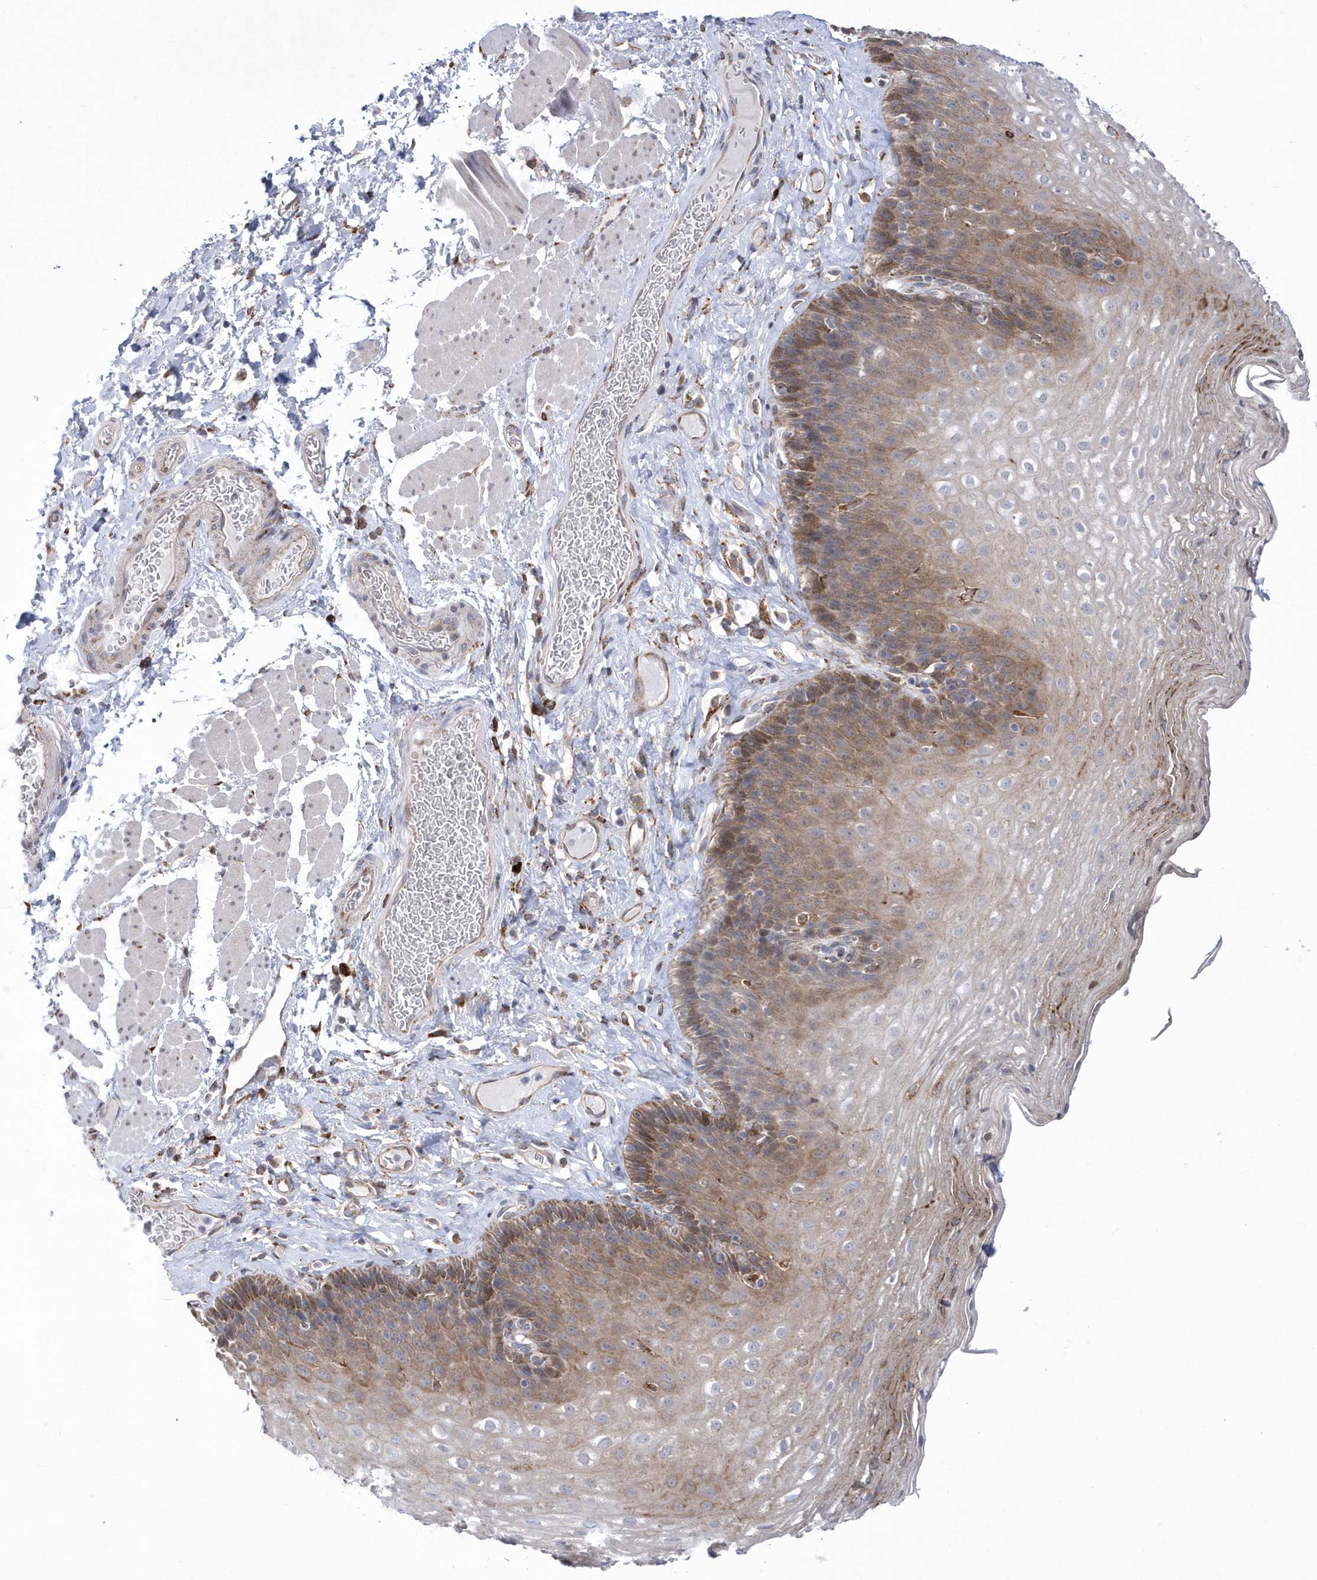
{"staining": {"intensity": "moderate", "quantity": ">75%", "location": "cytoplasmic/membranous"}, "tissue": "esophagus", "cell_type": "Squamous epithelial cells", "image_type": "normal", "snomed": [{"axis": "morphology", "description": "Normal tissue, NOS"}, {"axis": "topography", "description": "Esophagus"}], "caption": "This histopathology image demonstrates IHC staining of normal human esophagus, with medium moderate cytoplasmic/membranous staining in about >75% of squamous epithelial cells.", "gene": "MED31", "patient": {"sex": "female", "age": 66}}